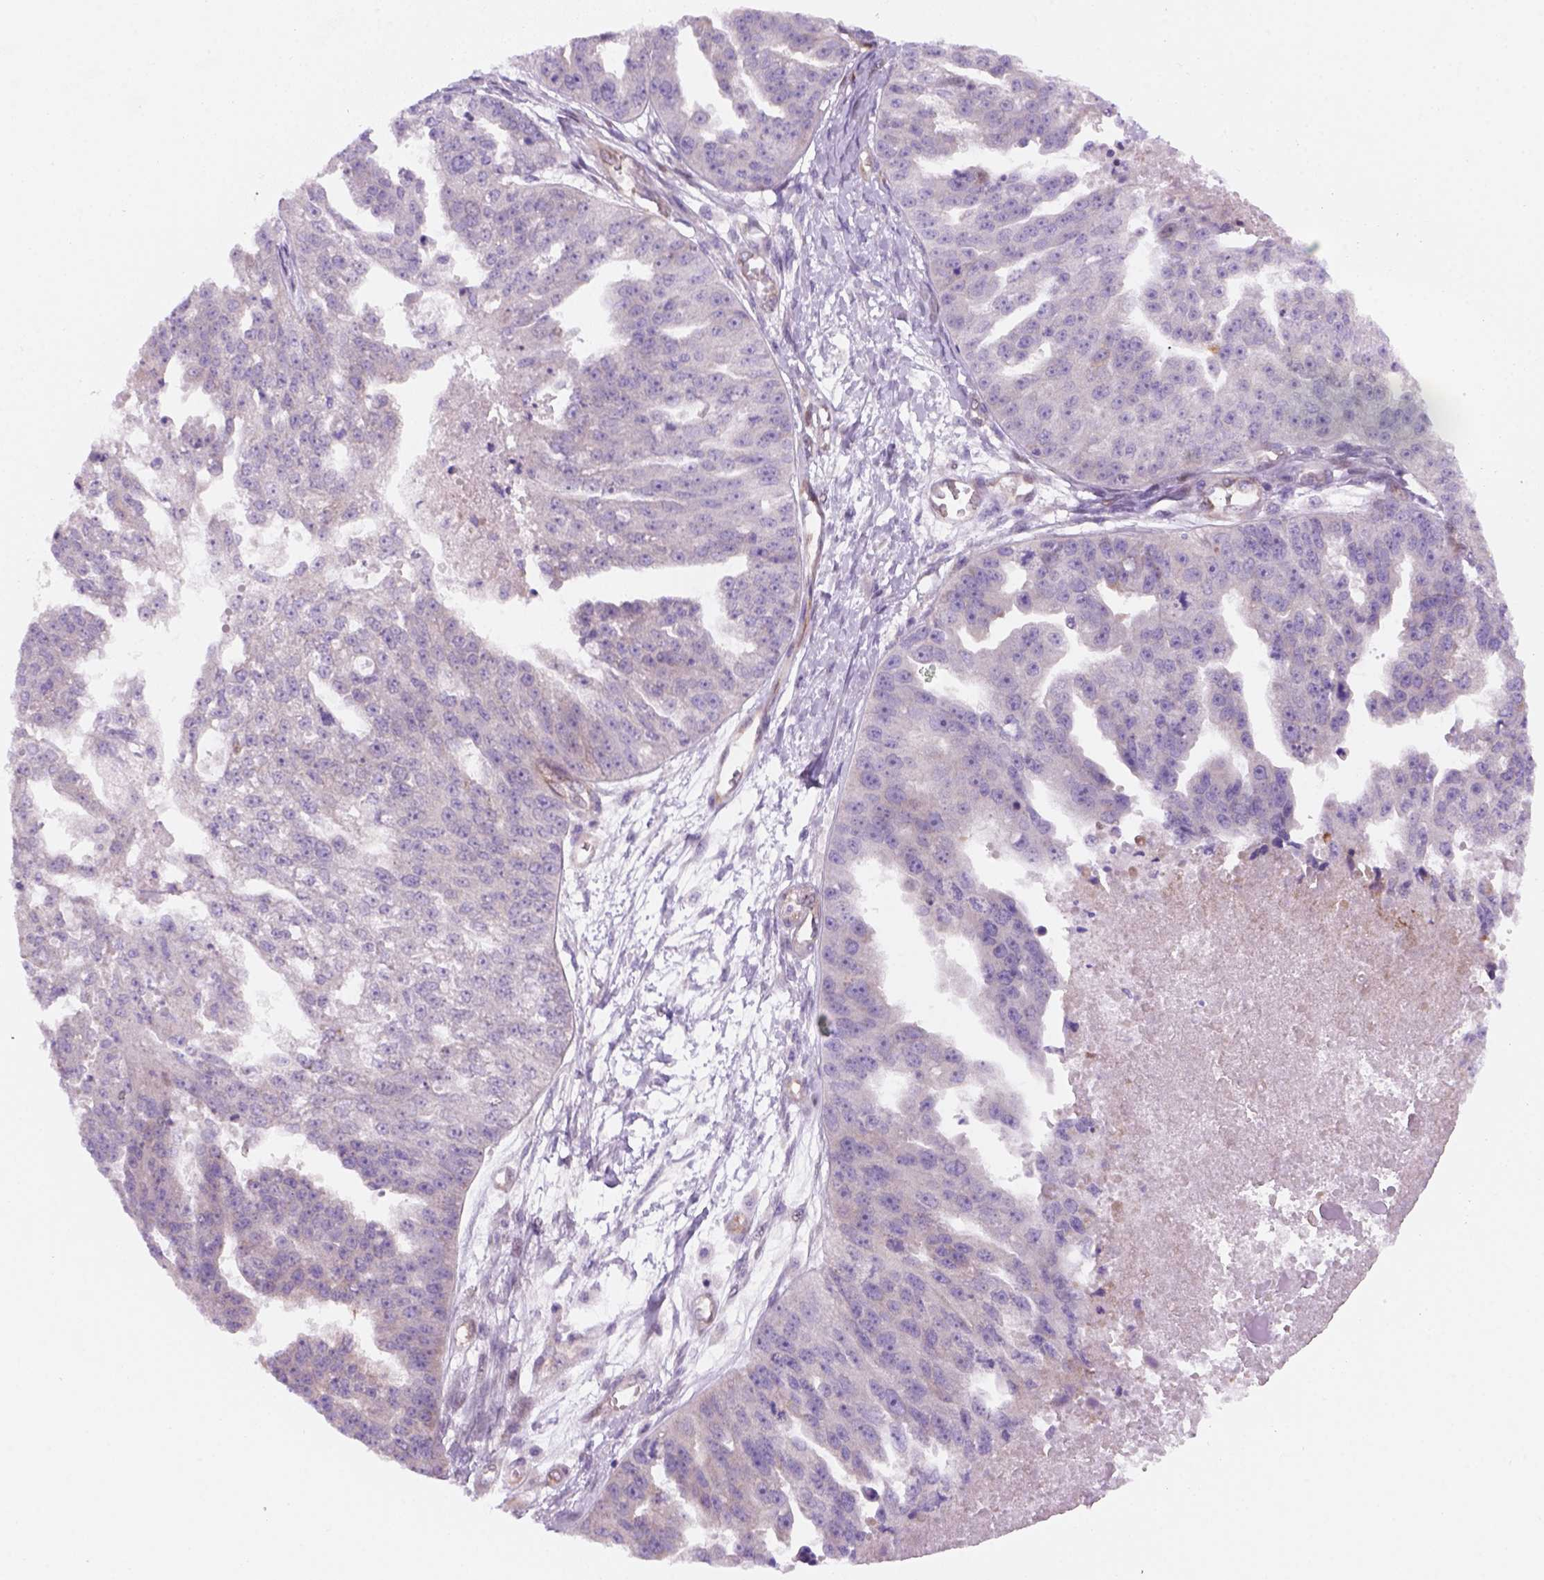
{"staining": {"intensity": "negative", "quantity": "none", "location": "none"}, "tissue": "ovarian cancer", "cell_type": "Tumor cells", "image_type": "cancer", "snomed": [{"axis": "morphology", "description": "Cystadenocarcinoma, serous, NOS"}, {"axis": "topography", "description": "Ovary"}], "caption": "The micrograph demonstrates no significant positivity in tumor cells of ovarian cancer.", "gene": "VSTM5", "patient": {"sex": "female", "age": 58}}